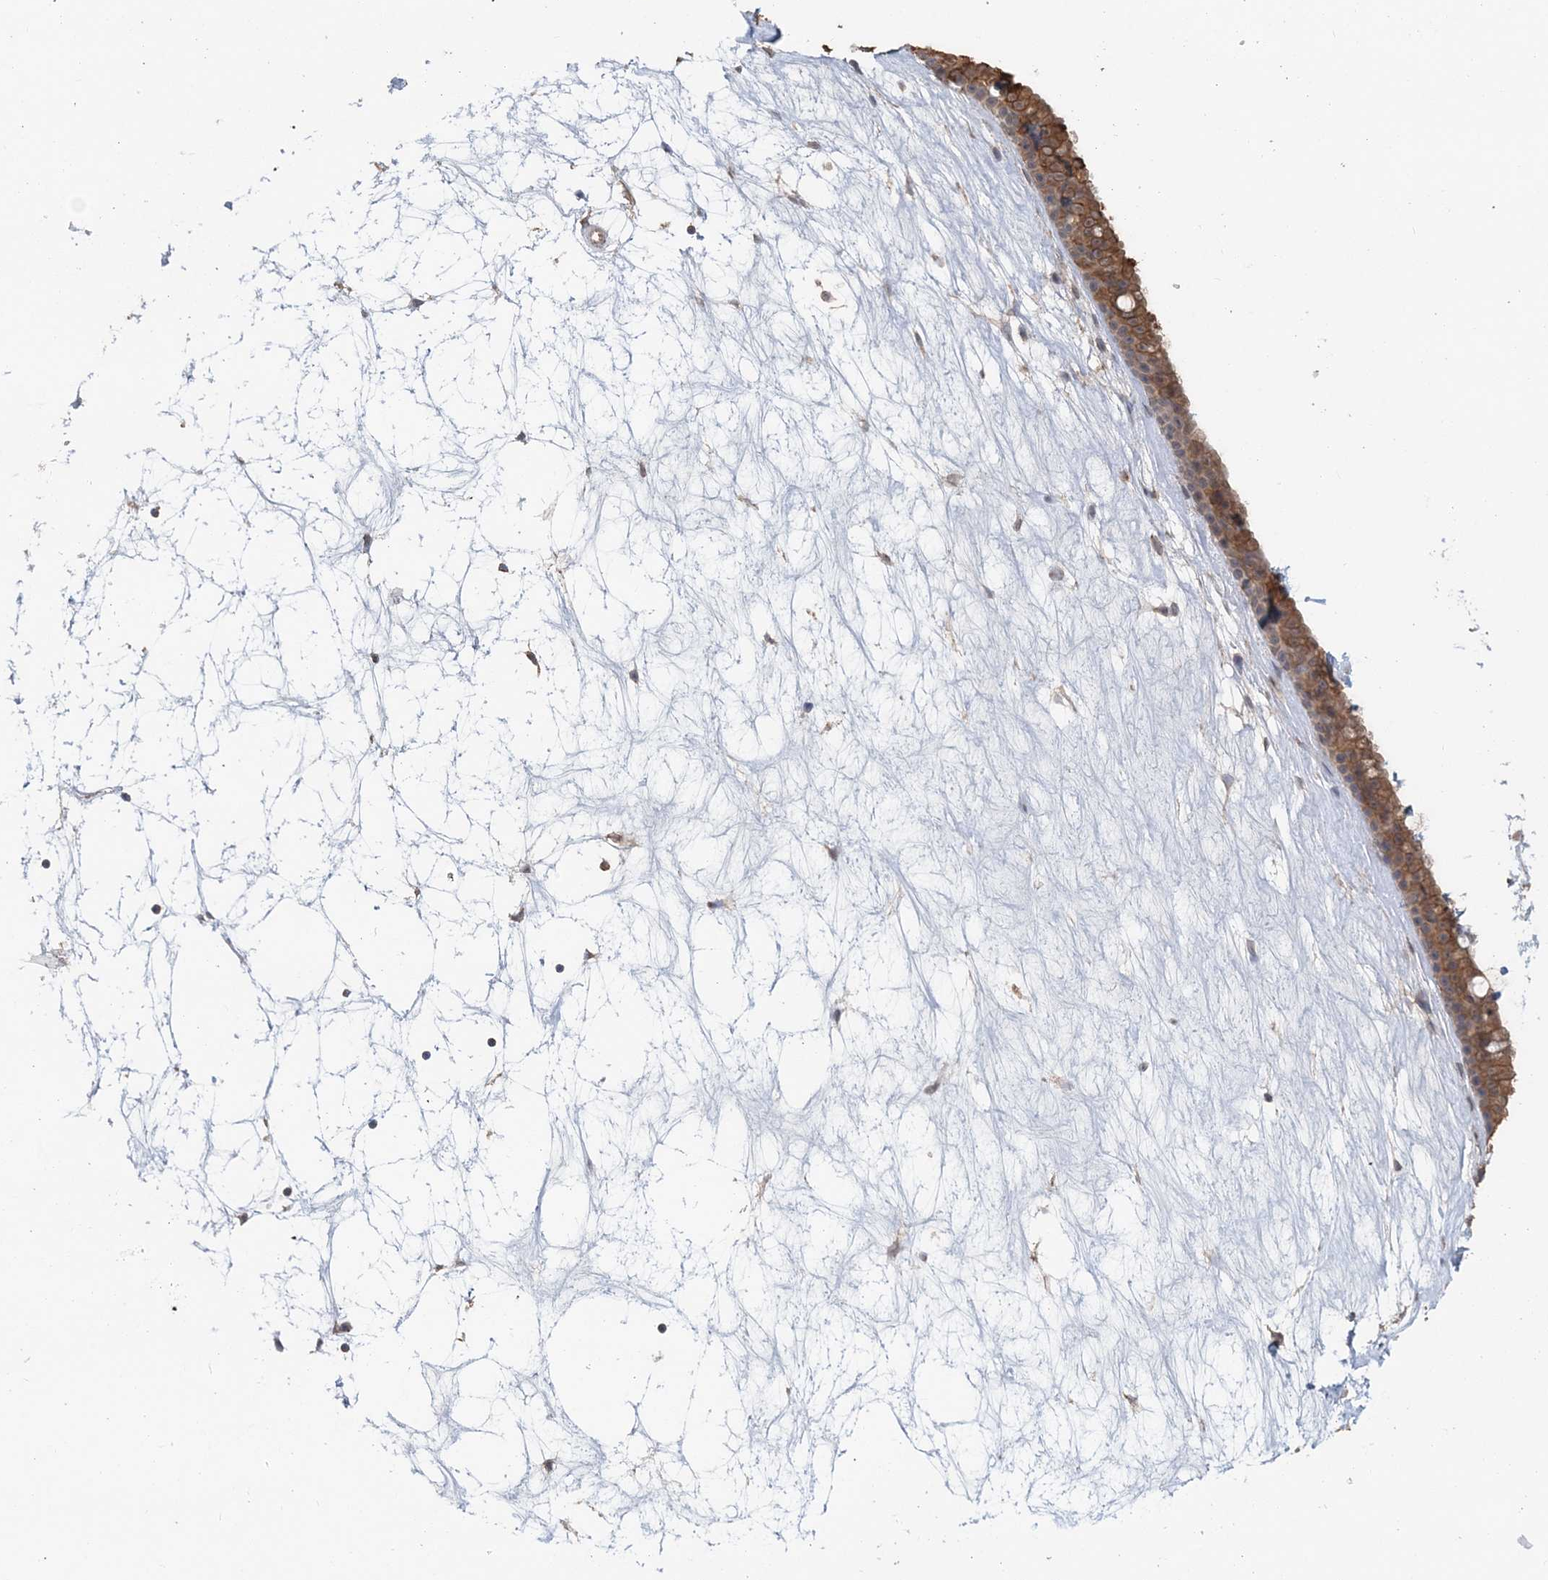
{"staining": {"intensity": "moderate", "quantity": ">75%", "location": "cytoplasmic/membranous"}, "tissue": "nasopharynx", "cell_type": "Respiratory epithelial cells", "image_type": "normal", "snomed": [{"axis": "morphology", "description": "Normal tissue, NOS"}, {"axis": "topography", "description": "Nasopharynx"}], "caption": "IHC (DAB (3,3'-diaminobenzidine)) staining of benign human nasopharynx reveals moderate cytoplasmic/membranous protein expression in approximately >75% of respiratory epithelial cells.", "gene": "FBXO38", "patient": {"sex": "male", "age": 64}}